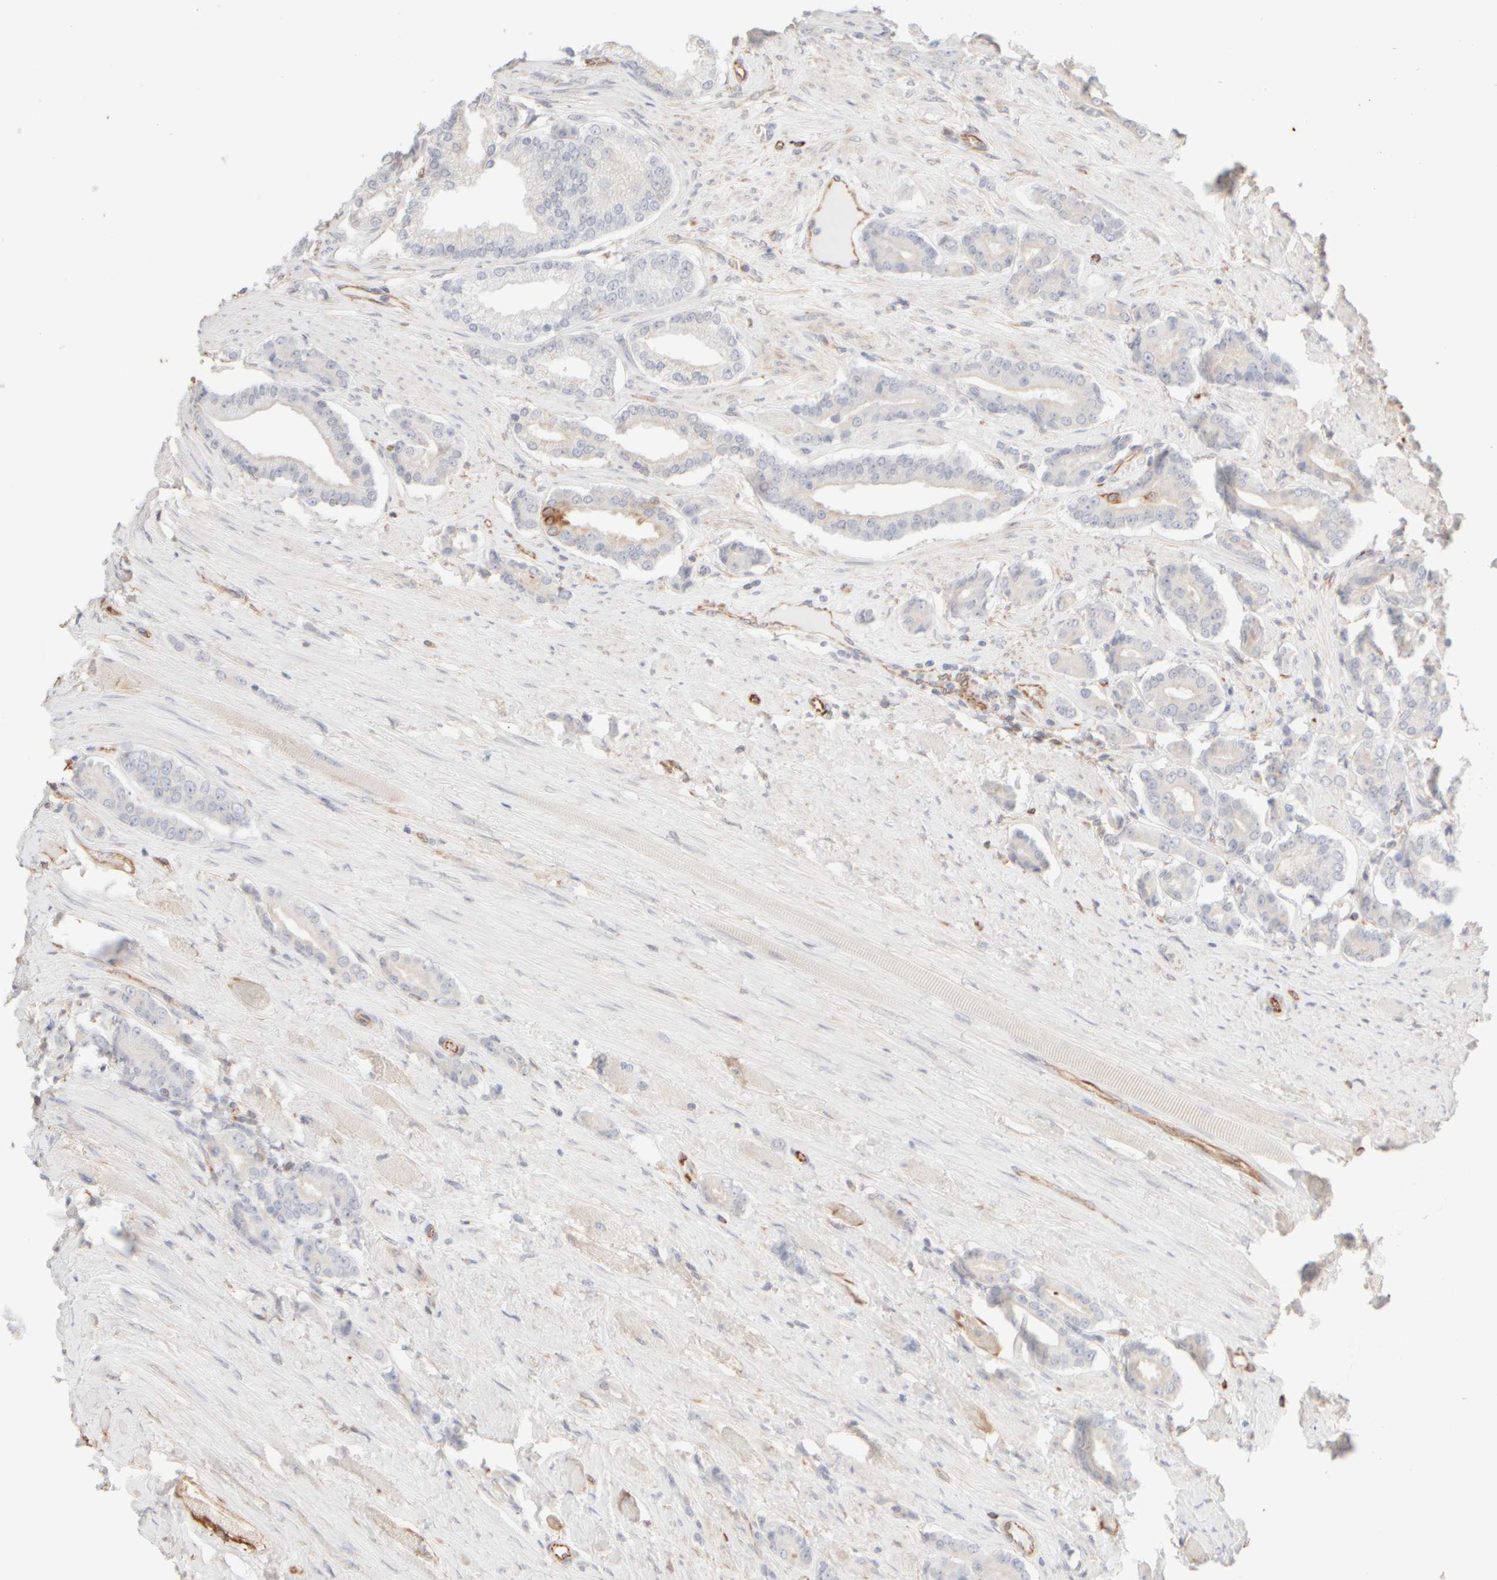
{"staining": {"intensity": "negative", "quantity": "none", "location": "none"}, "tissue": "prostate cancer", "cell_type": "Tumor cells", "image_type": "cancer", "snomed": [{"axis": "morphology", "description": "Adenocarcinoma, High grade"}, {"axis": "topography", "description": "Prostate"}], "caption": "Immunohistochemistry (IHC) histopathology image of human prostate cancer stained for a protein (brown), which shows no staining in tumor cells.", "gene": "KRT15", "patient": {"sex": "male", "age": 71}}